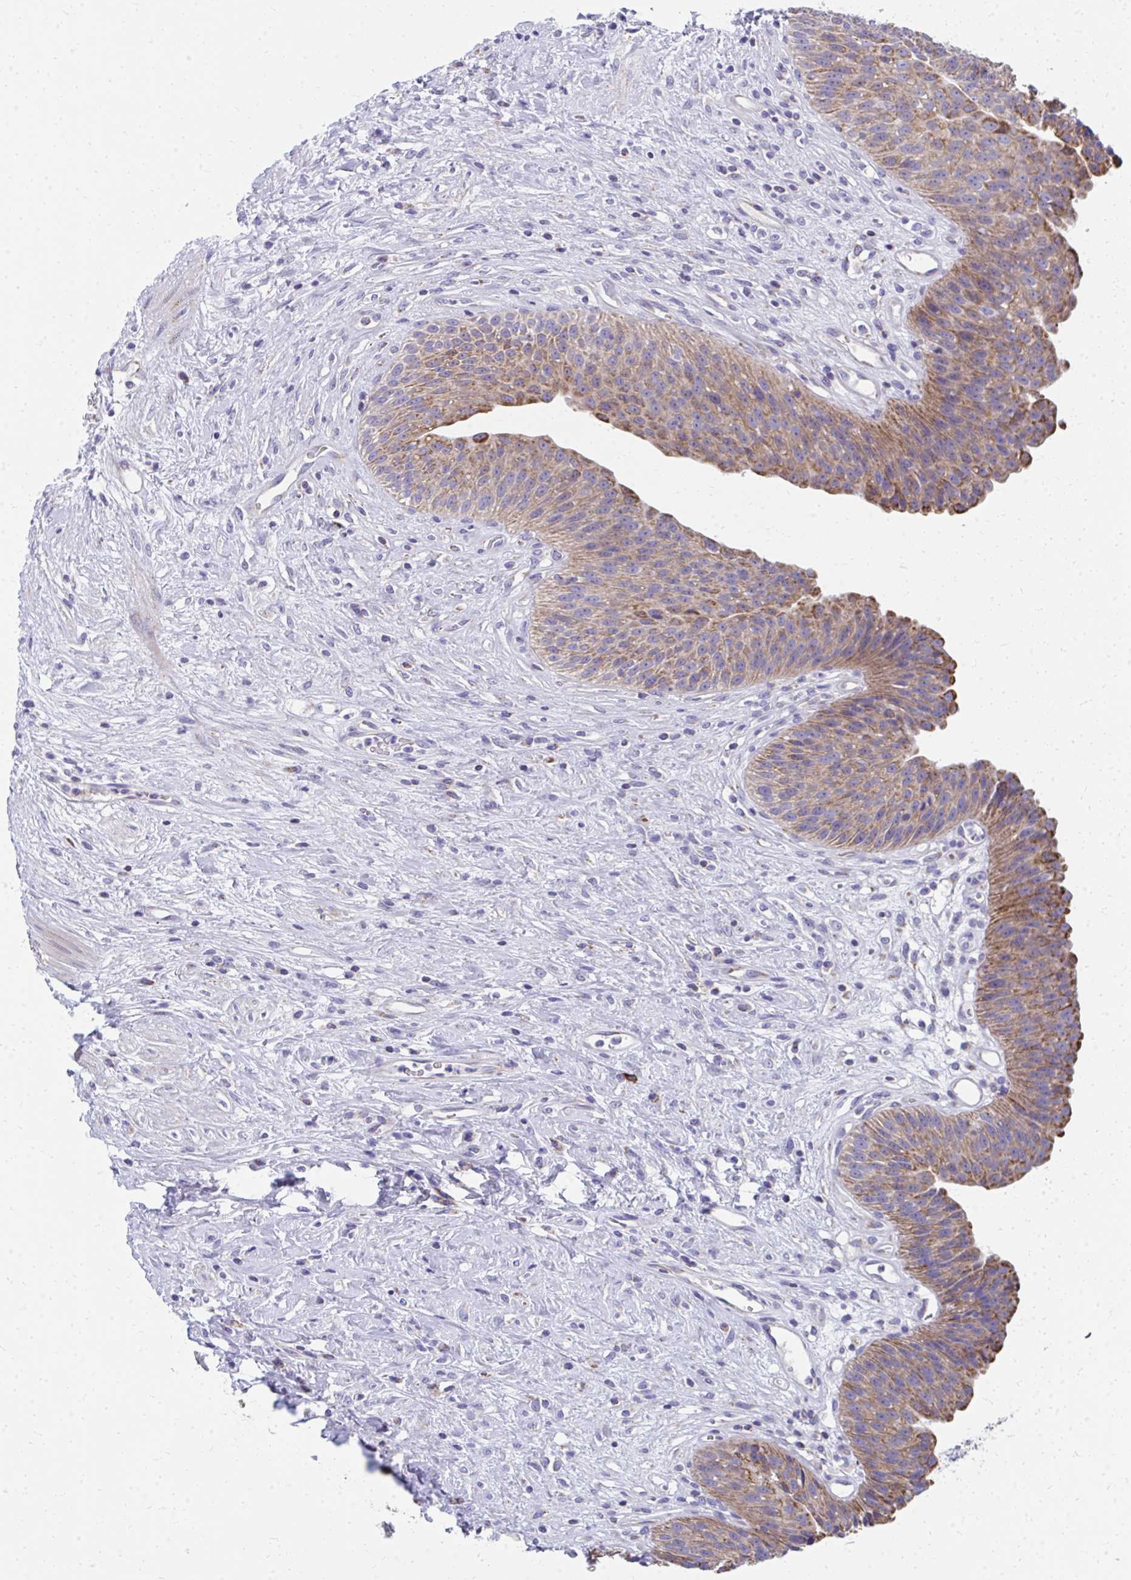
{"staining": {"intensity": "strong", "quantity": ">75%", "location": "cytoplasmic/membranous"}, "tissue": "urinary bladder", "cell_type": "Urothelial cells", "image_type": "normal", "snomed": [{"axis": "morphology", "description": "Normal tissue, NOS"}, {"axis": "topography", "description": "Urinary bladder"}], "caption": "Protein staining of unremarkable urinary bladder exhibits strong cytoplasmic/membranous positivity in about >75% of urothelial cells.", "gene": "IL37", "patient": {"sex": "female", "age": 56}}